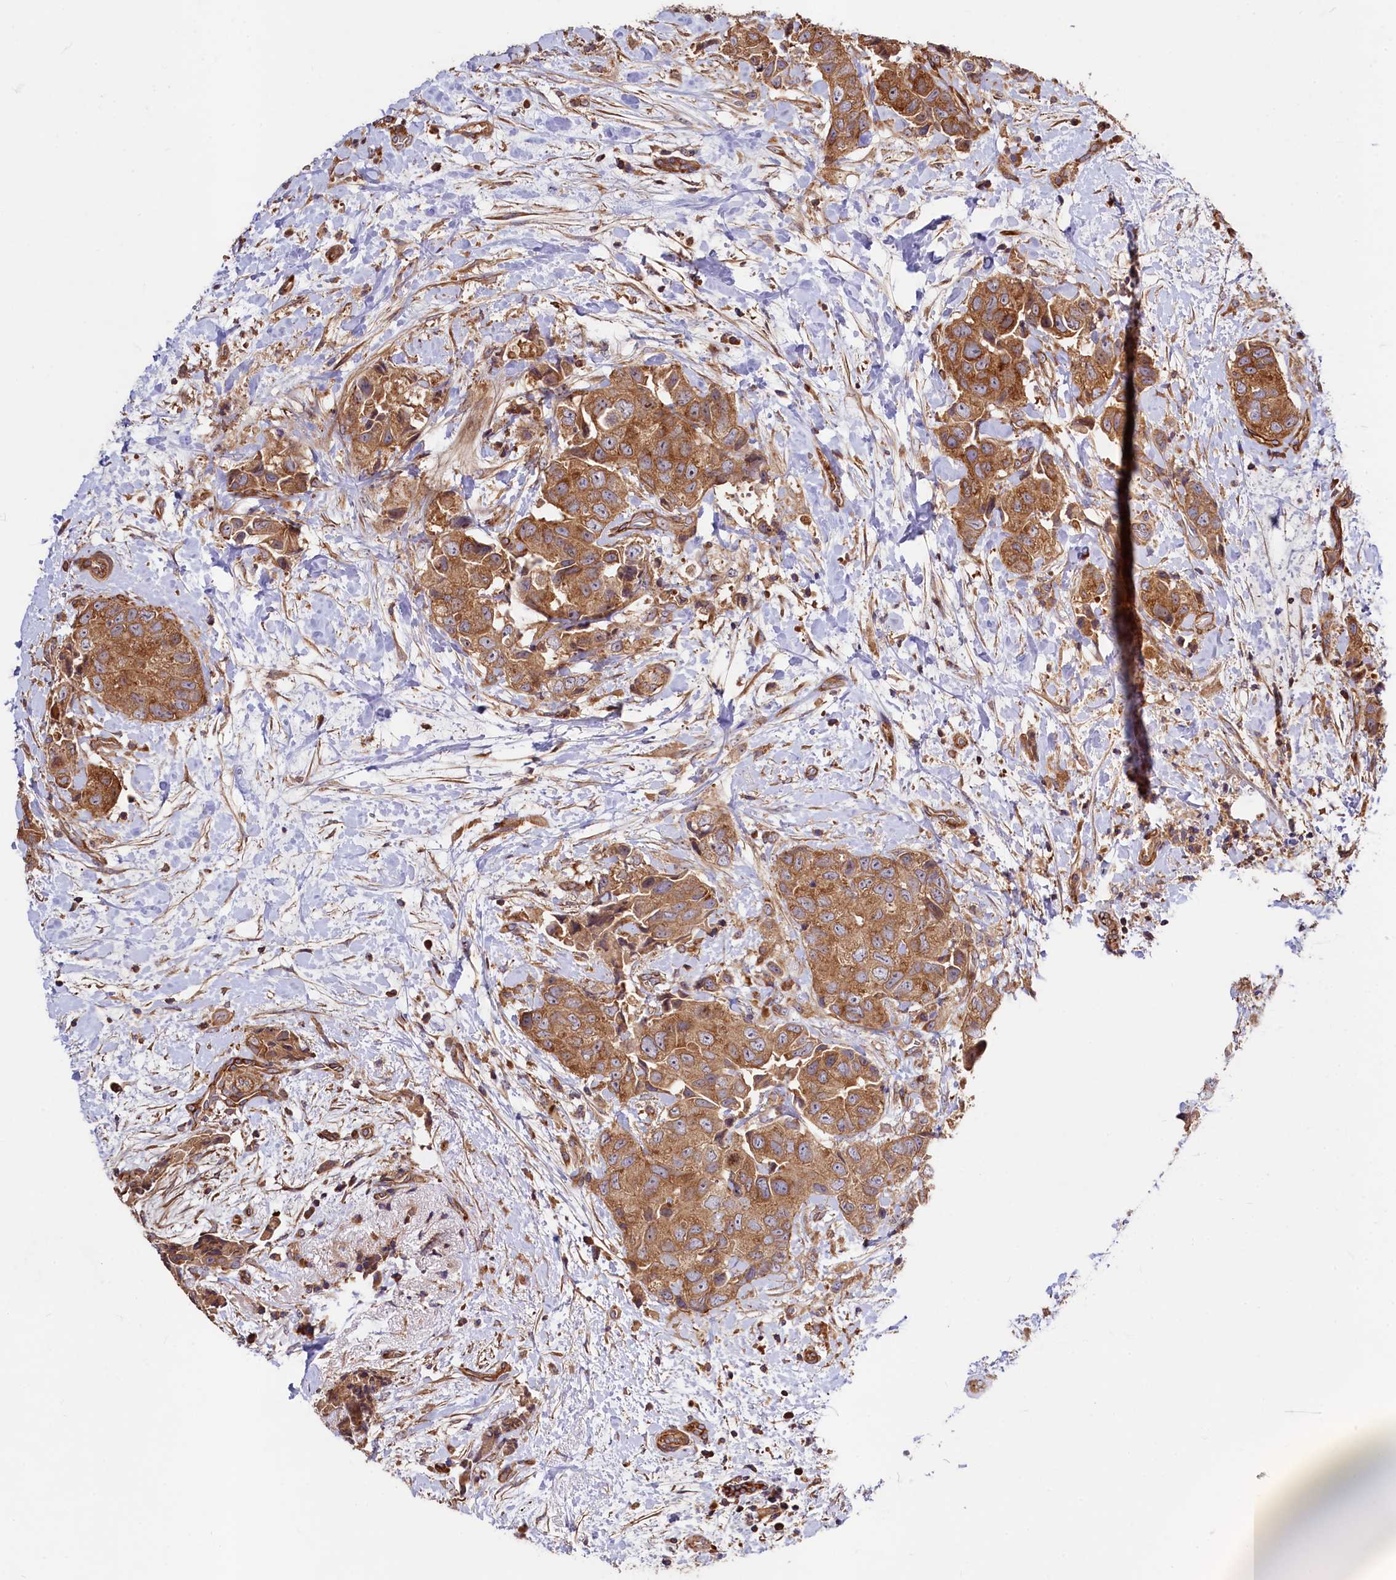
{"staining": {"intensity": "moderate", "quantity": ">75%", "location": "cytoplasmic/membranous"}, "tissue": "breast cancer", "cell_type": "Tumor cells", "image_type": "cancer", "snomed": [{"axis": "morphology", "description": "Normal tissue, NOS"}, {"axis": "morphology", "description": "Duct carcinoma"}, {"axis": "topography", "description": "Breast"}], "caption": "Breast cancer stained with DAB (3,3'-diaminobenzidine) immunohistochemistry displays medium levels of moderate cytoplasmic/membranous positivity in about >75% of tumor cells. (IHC, brightfield microscopy, high magnification).", "gene": "KLHDC4", "patient": {"sex": "female", "age": 62}}